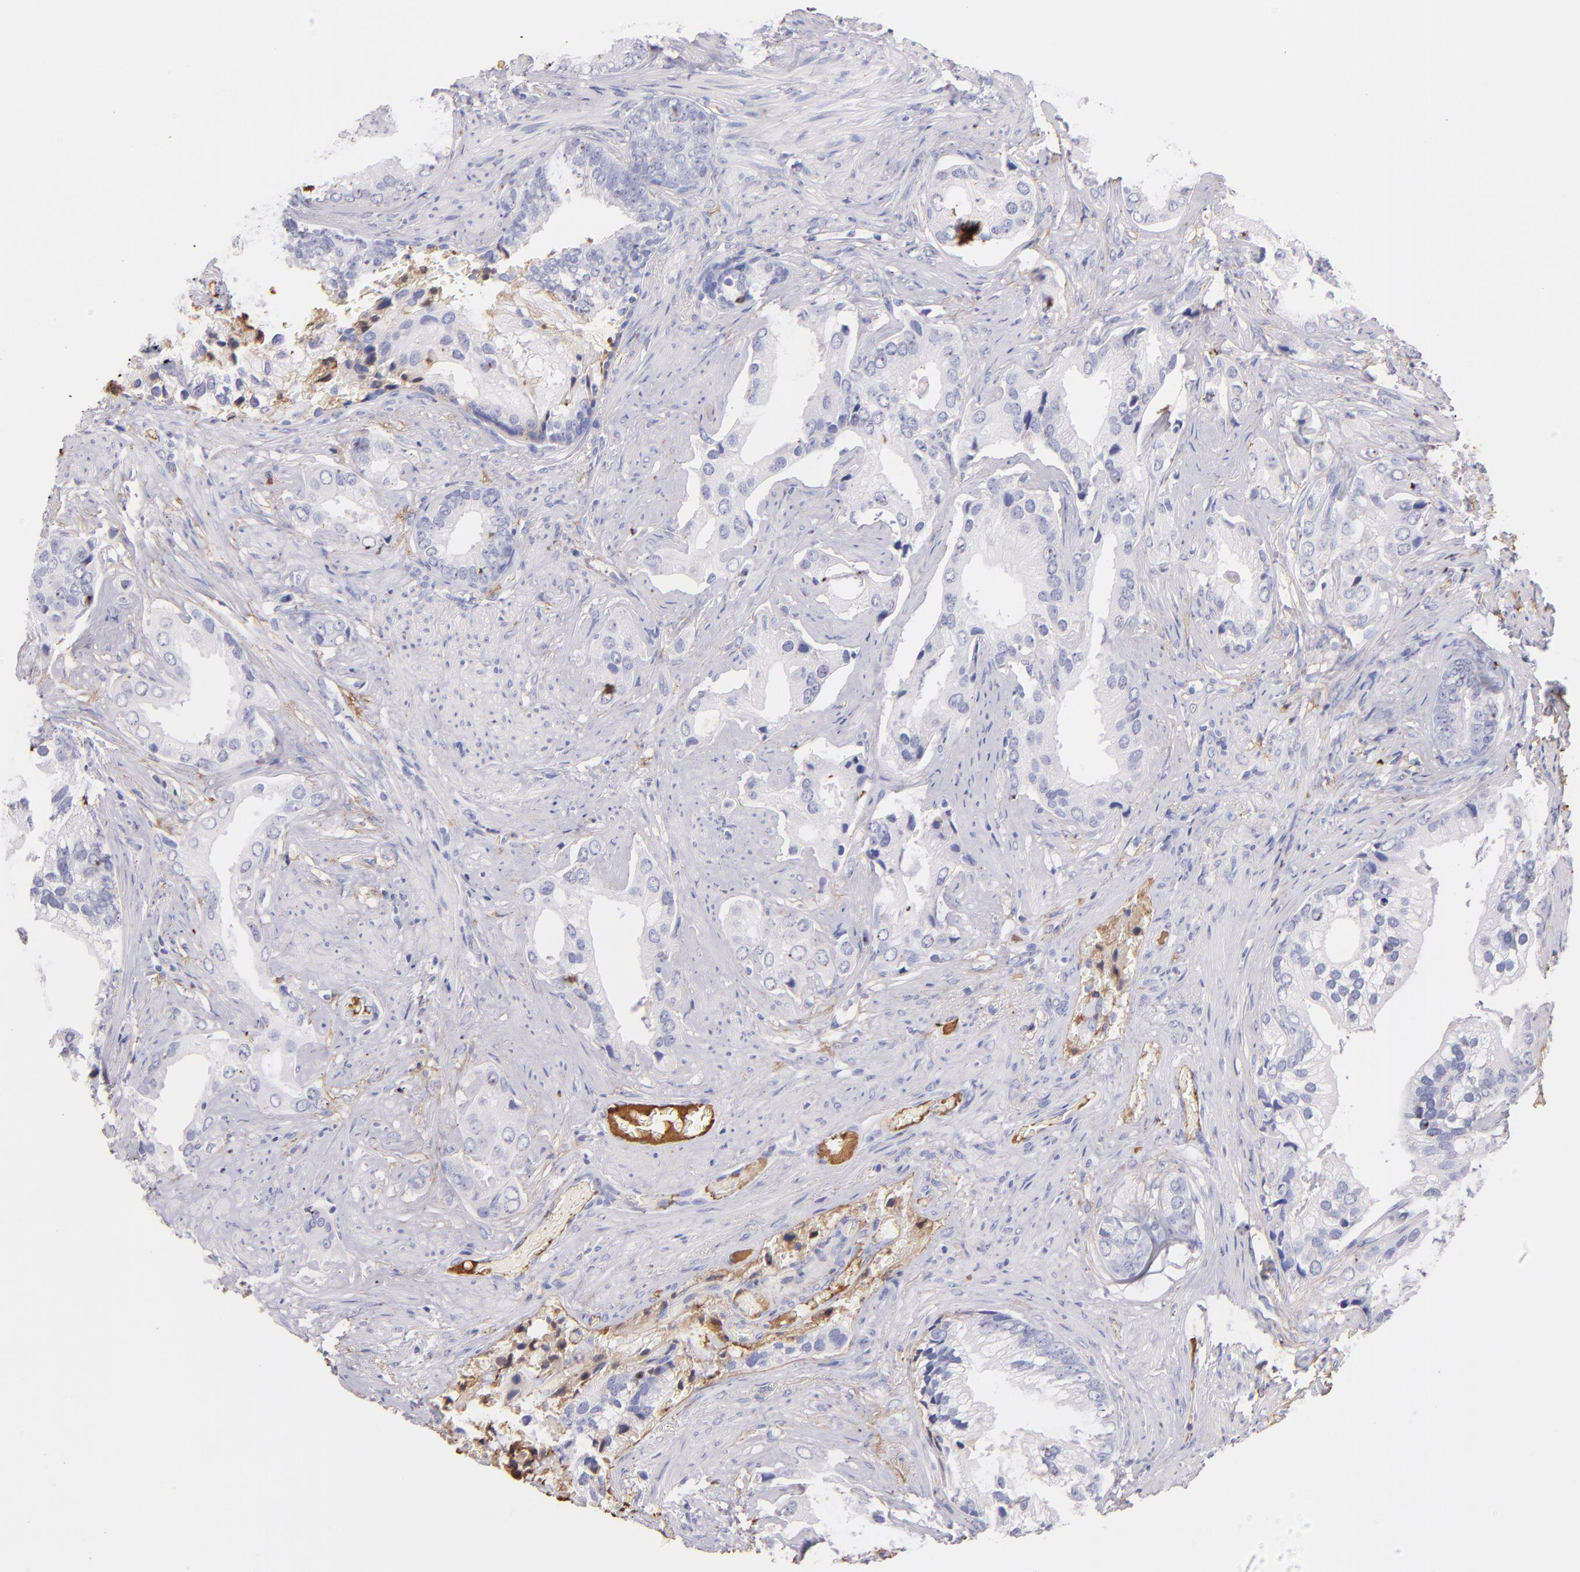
{"staining": {"intensity": "negative", "quantity": "none", "location": "none"}, "tissue": "prostate cancer", "cell_type": "Tumor cells", "image_type": "cancer", "snomed": [{"axis": "morphology", "description": "Adenocarcinoma, Low grade"}, {"axis": "topography", "description": "Prostate"}], "caption": "High power microscopy image of an immunohistochemistry photomicrograph of adenocarcinoma (low-grade) (prostate), revealing no significant expression in tumor cells.", "gene": "FGB", "patient": {"sex": "male", "age": 71}}